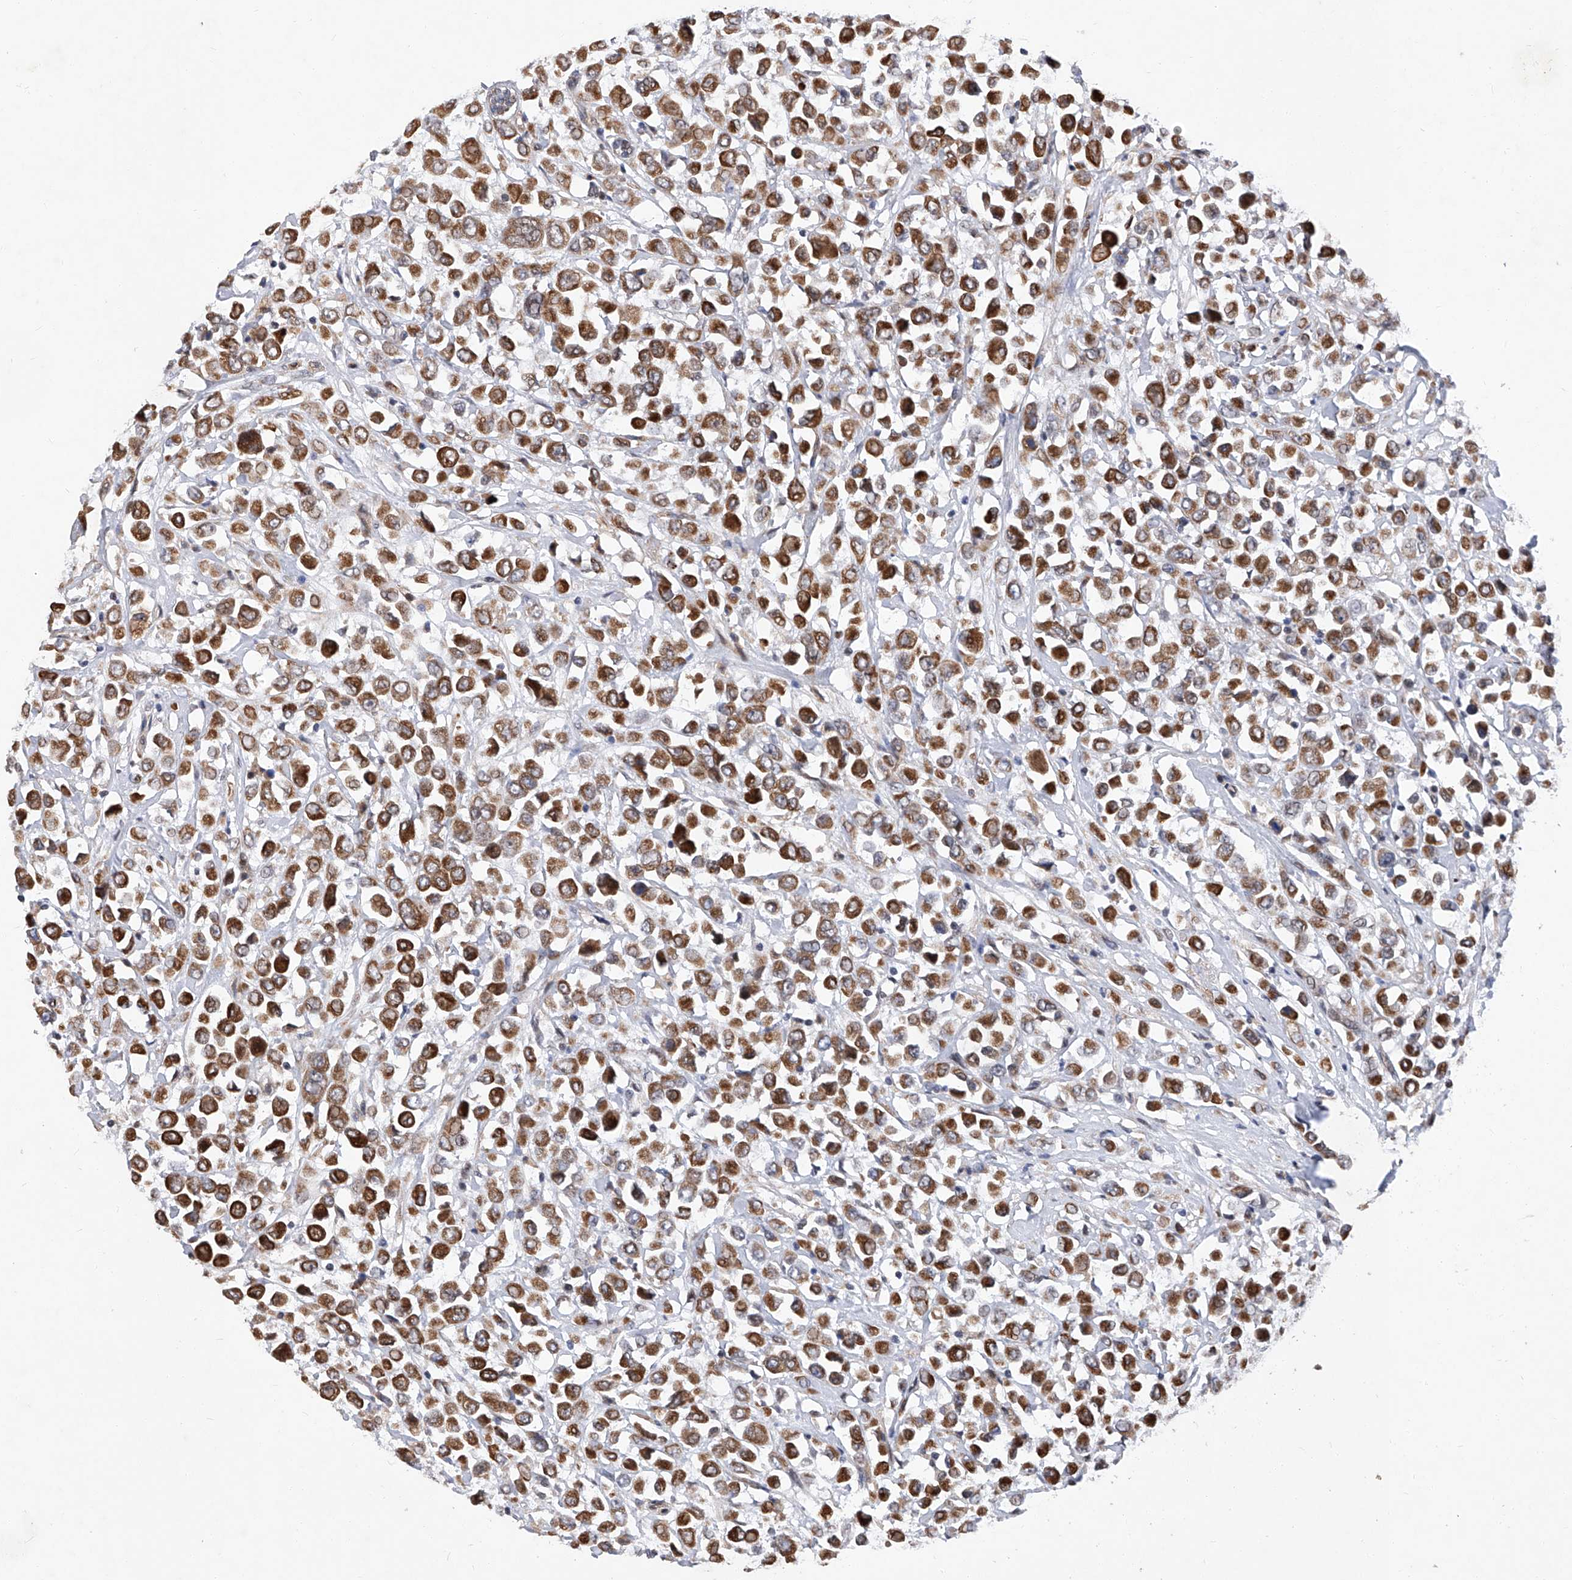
{"staining": {"intensity": "strong", "quantity": ">75%", "location": "cytoplasmic/membranous"}, "tissue": "breast cancer", "cell_type": "Tumor cells", "image_type": "cancer", "snomed": [{"axis": "morphology", "description": "Duct carcinoma"}, {"axis": "topography", "description": "Breast"}], "caption": "Protein staining reveals strong cytoplasmic/membranous expression in approximately >75% of tumor cells in breast intraductal carcinoma.", "gene": "FARP2", "patient": {"sex": "female", "age": 61}}